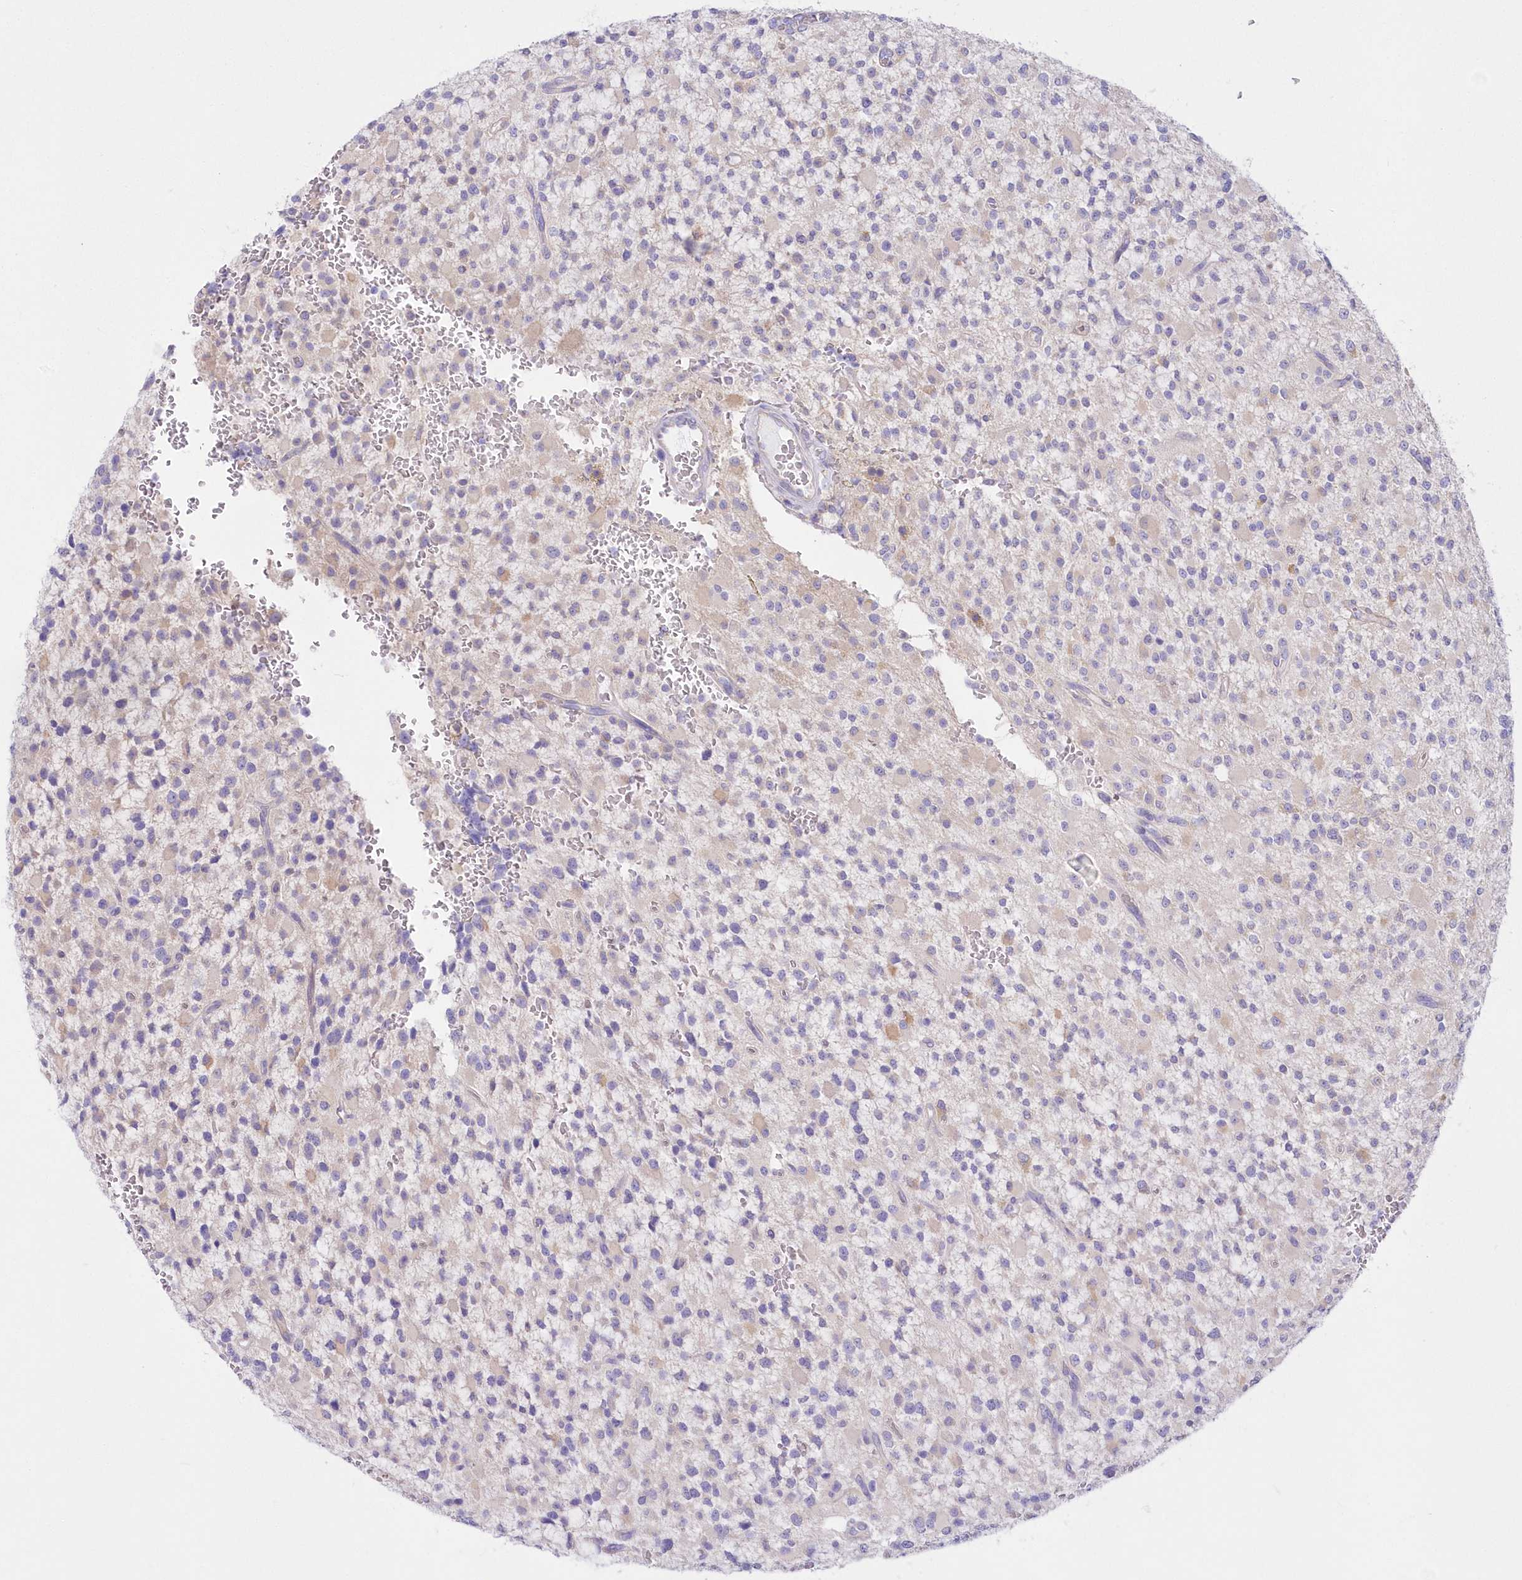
{"staining": {"intensity": "negative", "quantity": "none", "location": "none"}, "tissue": "glioma", "cell_type": "Tumor cells", "image_type": "cancer", "snomed": [{"axis": "morphology", "description": "Glioma, malignant, High grade"}, {"axis": "topography", "description": "Brain"}], "caption": "A micrograph of glioma stained for a protein reveals no brown staining in tumor cells. (Brightfield microscopy of DAB immunohistochemistry (IHC) at high magnification).", "gene": "YTHDC2", "patient": {"sex": "male", "age": 34}}